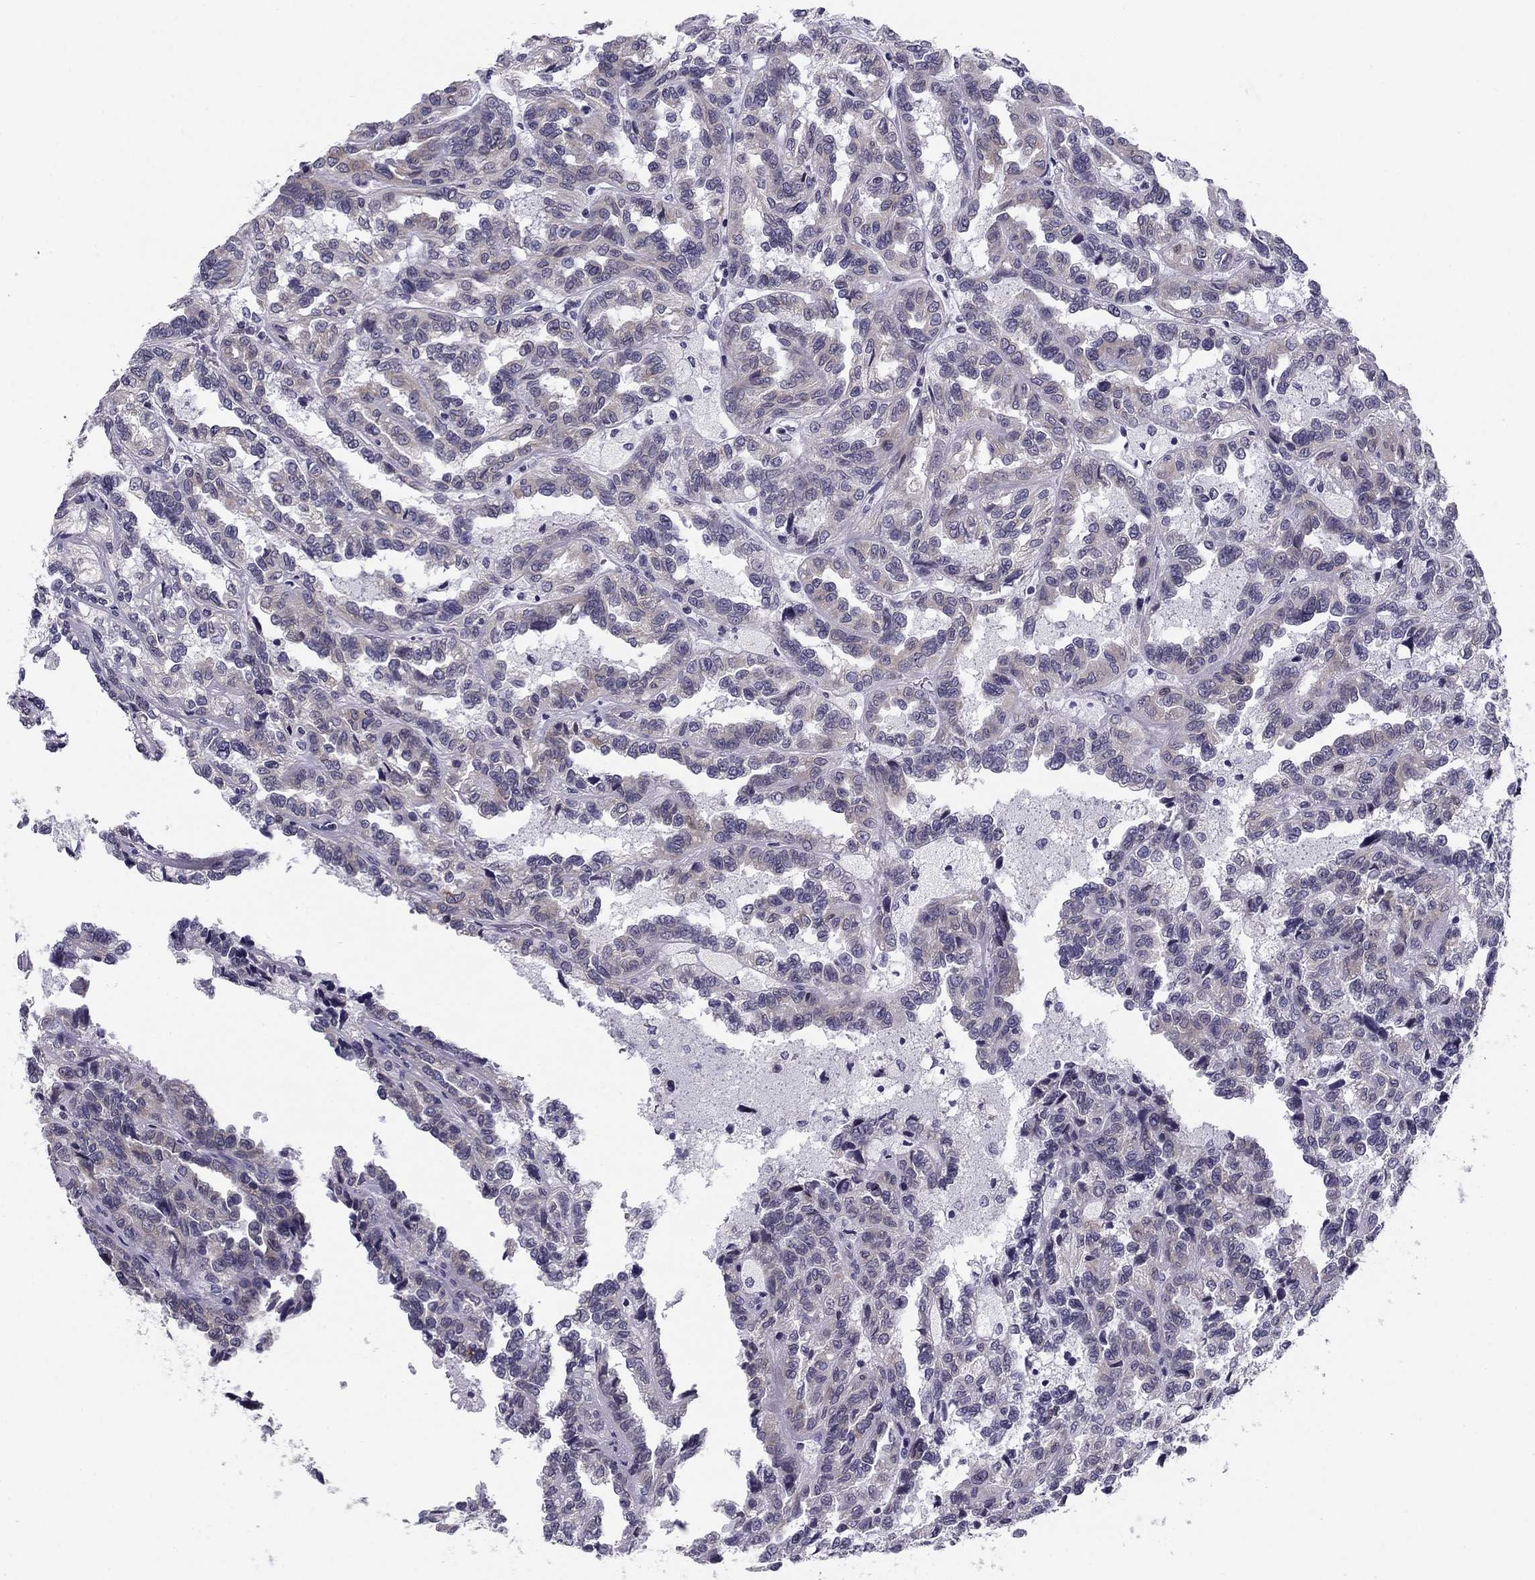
{"staining": {"intensity": "weak", "quantity": "<25%", "location": "cytoplasmic/membranous"}, "tissue": "renal cancer", "cell_type": "Tumor cells", "image_type": "cancer", "snomed": [{"axis": "morphology", "description": "Adenocarcinoma, NOS"}, {"axis": "topography", "description": "Kidney"}], "caption": "IHC image of human renal adenocarcinoma stained for a protein (brown), which exhibits no positivity in tumor cells.", "gene": "TMED3", "patient": {"sex": "male", "age": 79}}